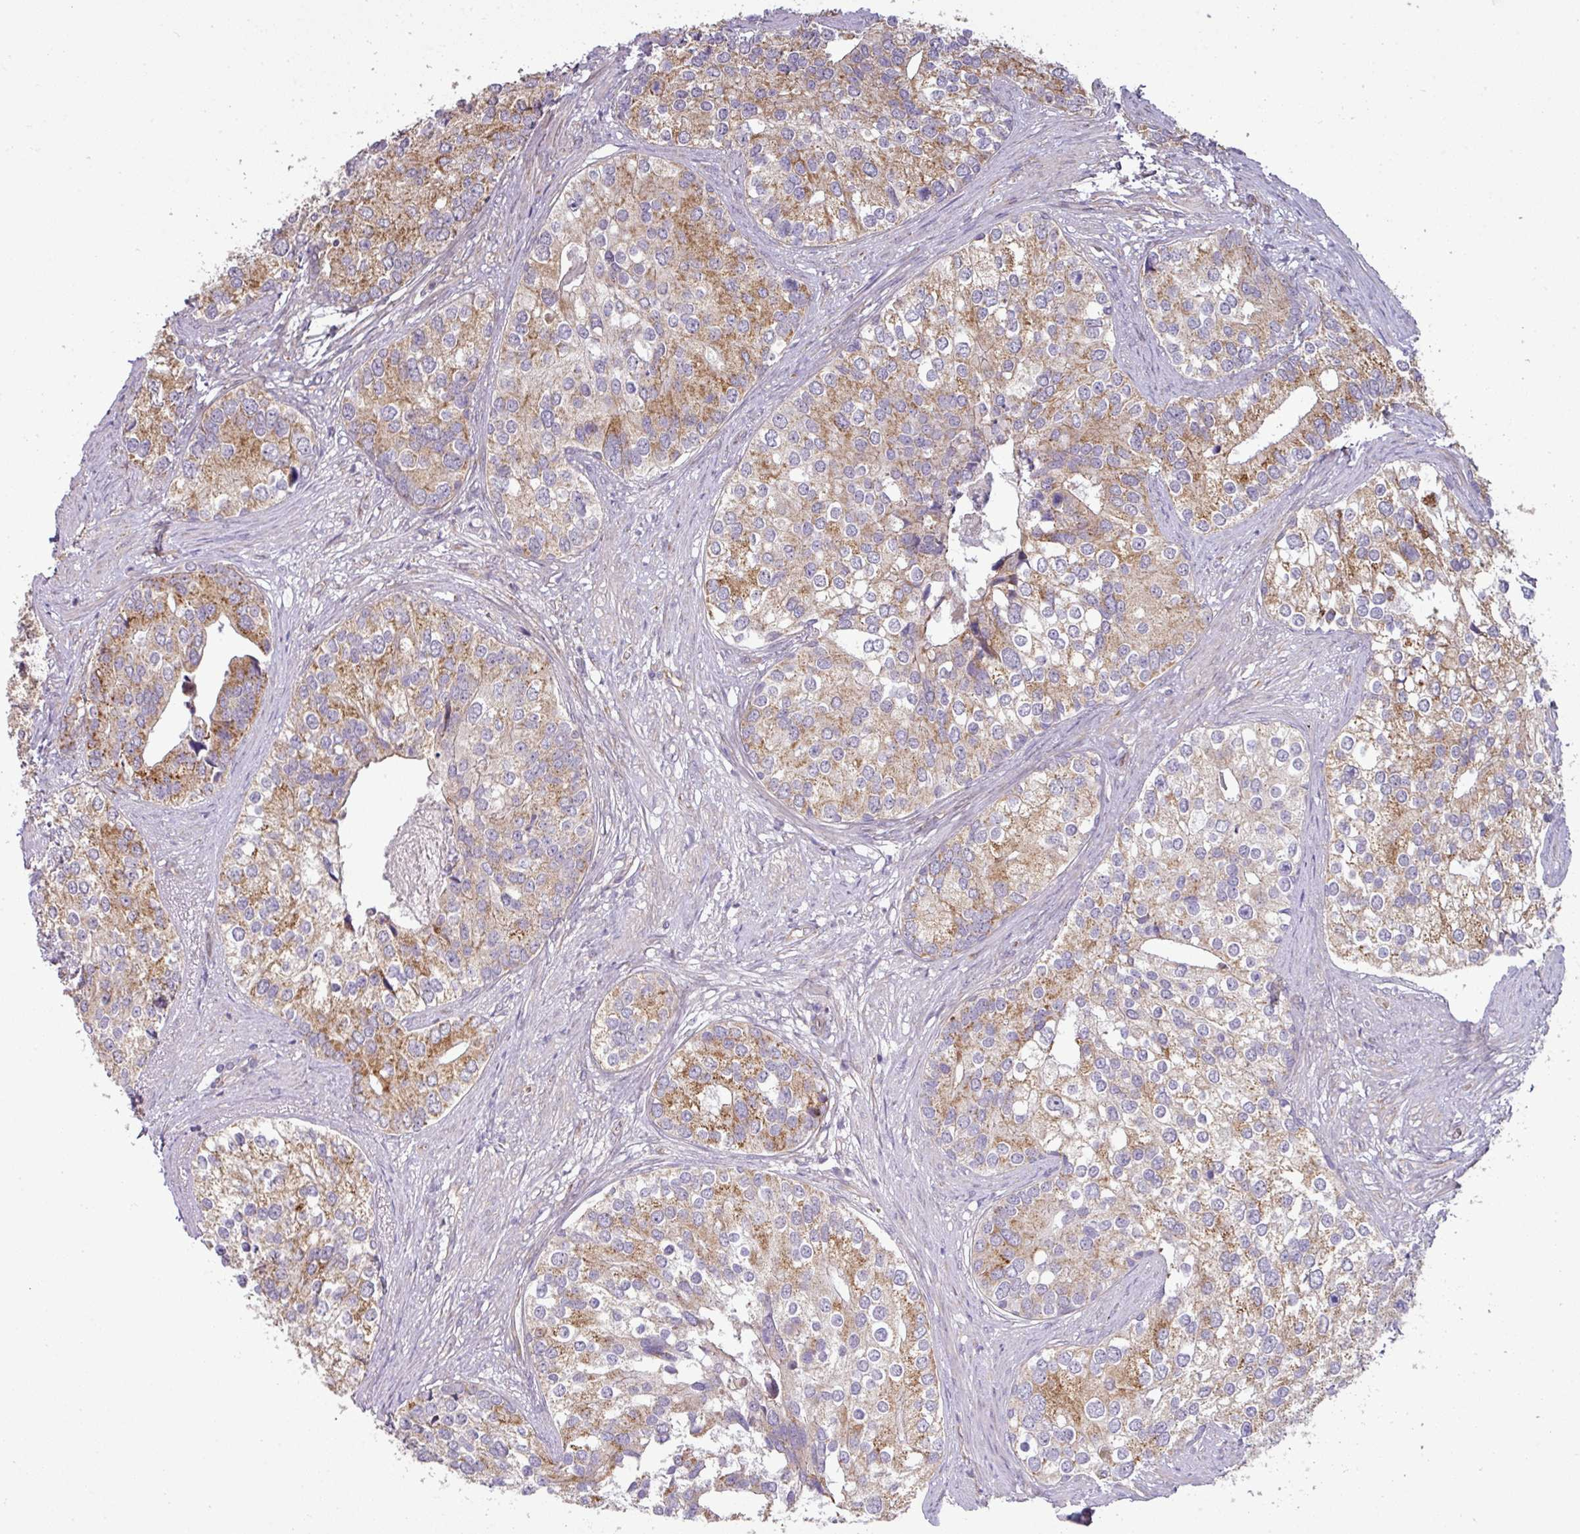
{"staining": {"intensity": "moderate", "quantity": ">75%", "location": "cytoplasmic/membranous"}, "tissue": "prostate cancer", "cell_type": "Tumor cells", "image_type": "cancer", "snomed": [{"axis": "morphology", "description": "Adenocarcinoma, High grade"}, {"axis": "topography", "description": "Prostate"}], "caption": "Protein expression by IHC reveals moderate cytoplasmic/membranous positivity in about >75% of tumor cells in adenocarcinoma (high-grade) (prostate).", "gene": "TIMMDC1", "patient": {"sex": "male", "age": 62}}